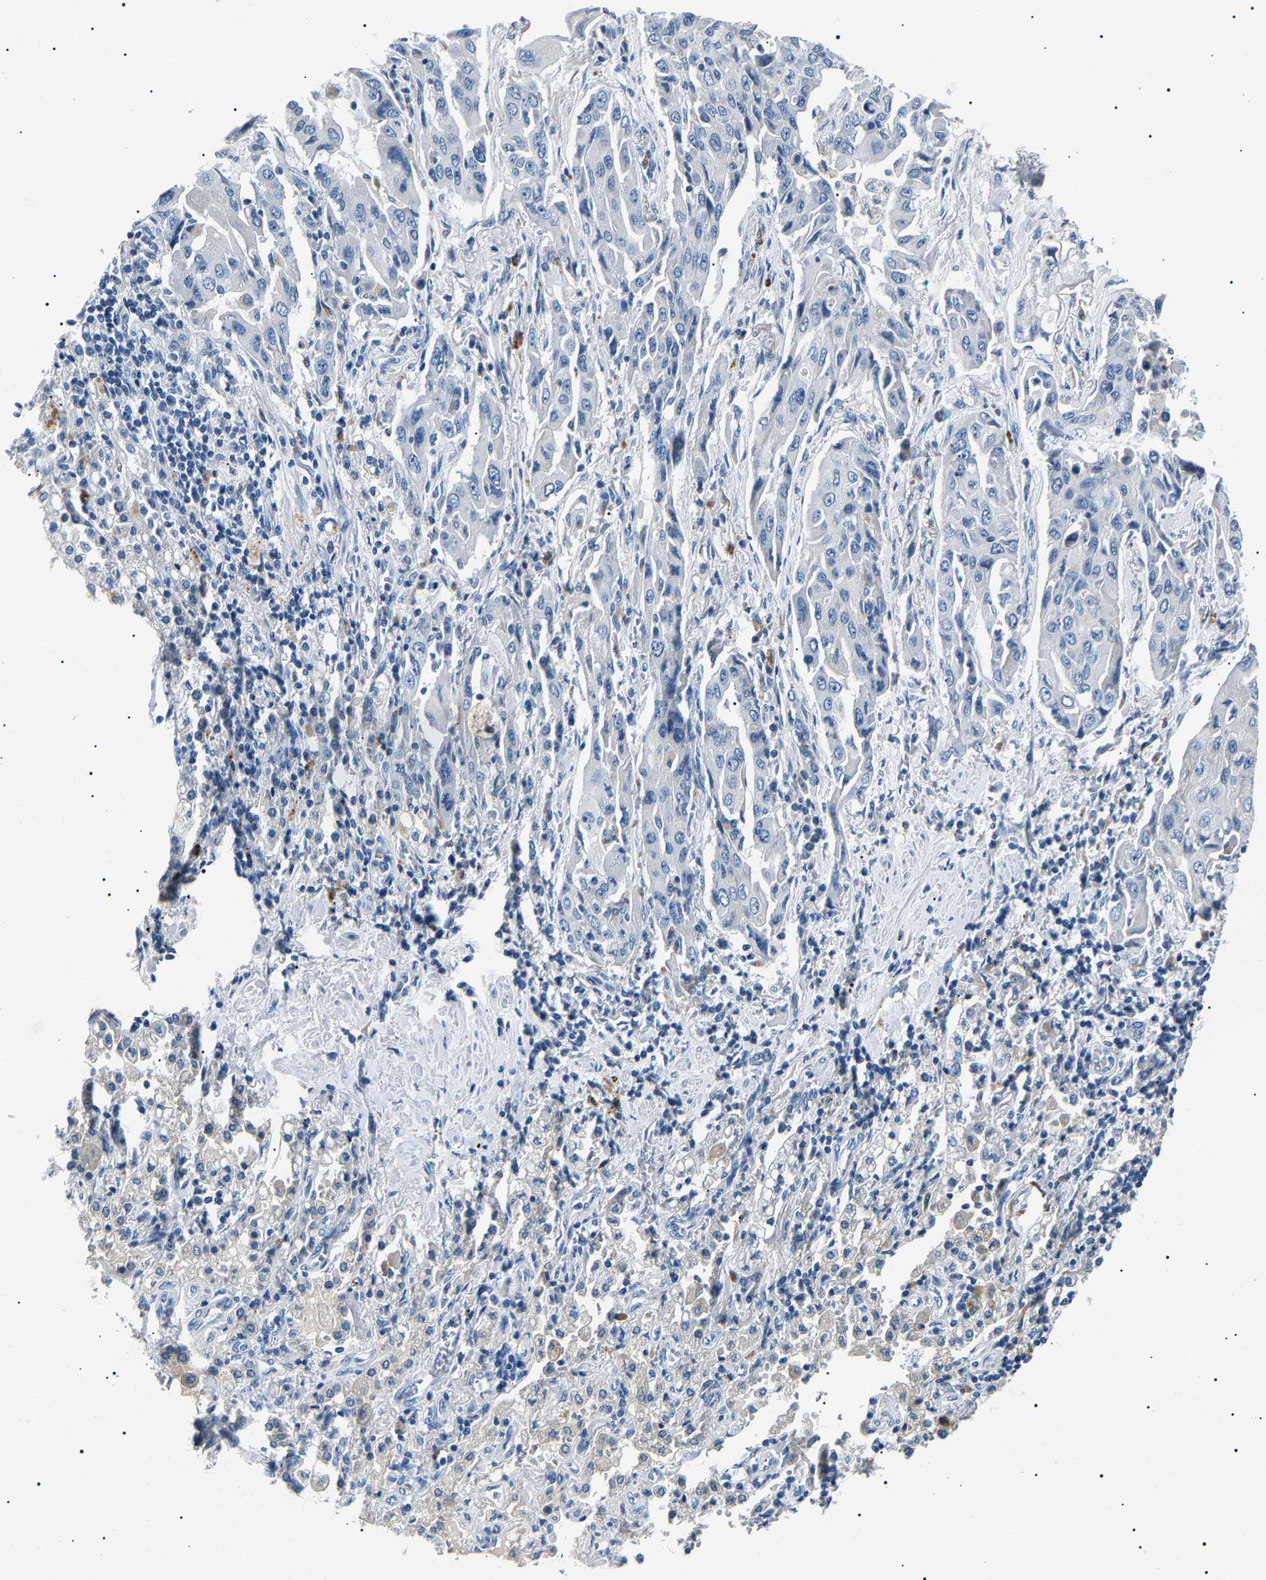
{"staining": {"intensity": "negative", "quantity": "none", "location": "none"}, "tissue": "lung cancer", "cell_type": "Tumor cells", "image_type": "cancer", "snomed": [{"axis": "morphology", "description": "Adenocarcinoma, NOS"}, {"axis": "topography", "description": "Lung"}], "caption": "Immunohistochemistry (IHC) photomicrograph of adenocarcinoma (lung) stained for a protein (brown), which displays no expression in tumor cells.", "gene": "KLK15", "patient": {"sex": "female", "age": 65}}